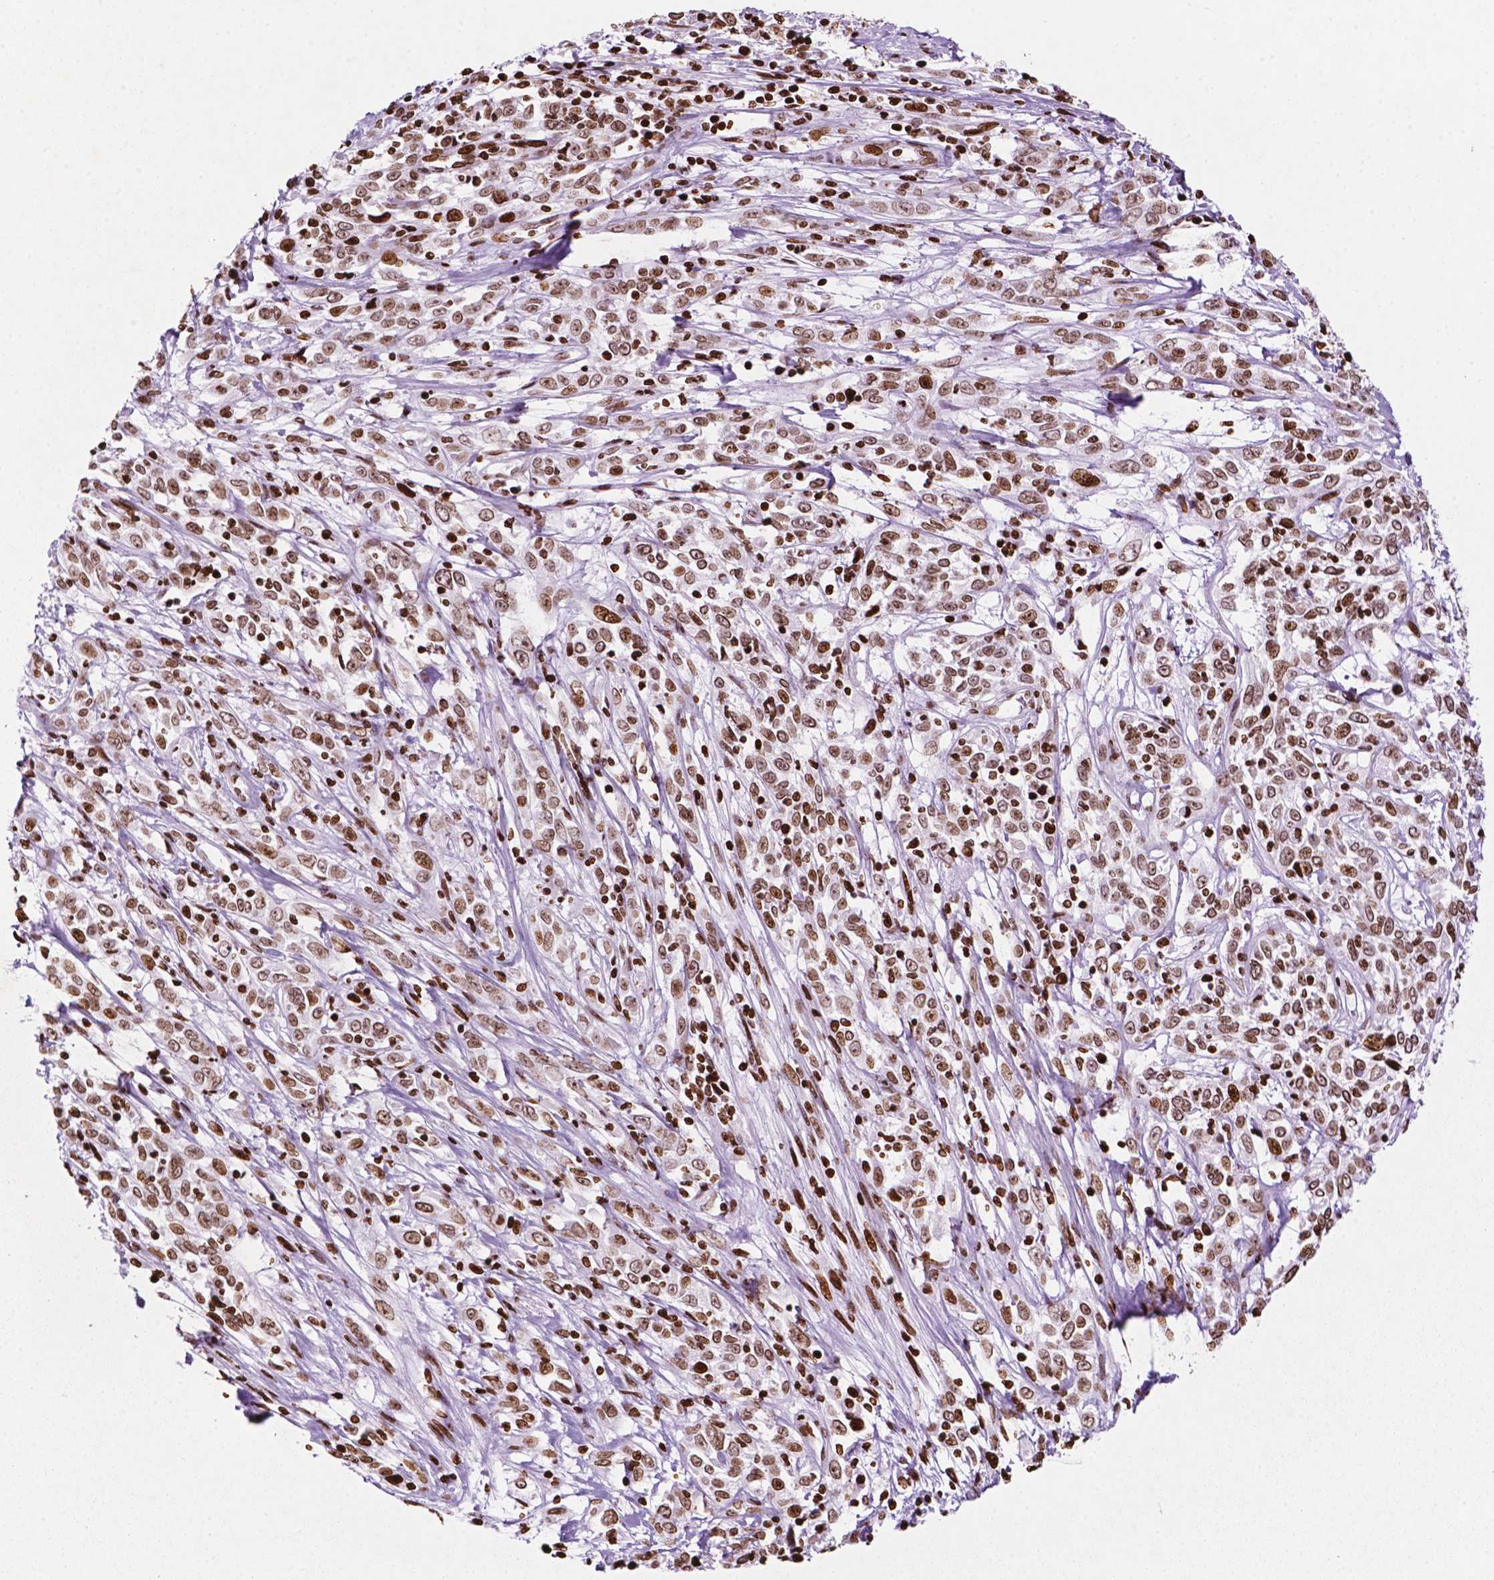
{"staining": {"intensity": "moderate", "quantity": ">75%", "location": "nuclear"}, "tissue": "cervical cancer", "cell_type": "Tumor cells", "image_type": "cancer", "snomed": [{"axis": "morphology", "description": "Adenocarcinoma, NOS"}, {"axis": "topography", "description": "Cervix"}], "caption": "Cervical cancer (adenocarcinoma) was stained to show a protein in brown. There is medium levels of moderate nuclear expression in about >75% of tumor cells.", "gene": "TMEM250", "patient": {"sex": "female", "age": 40}}